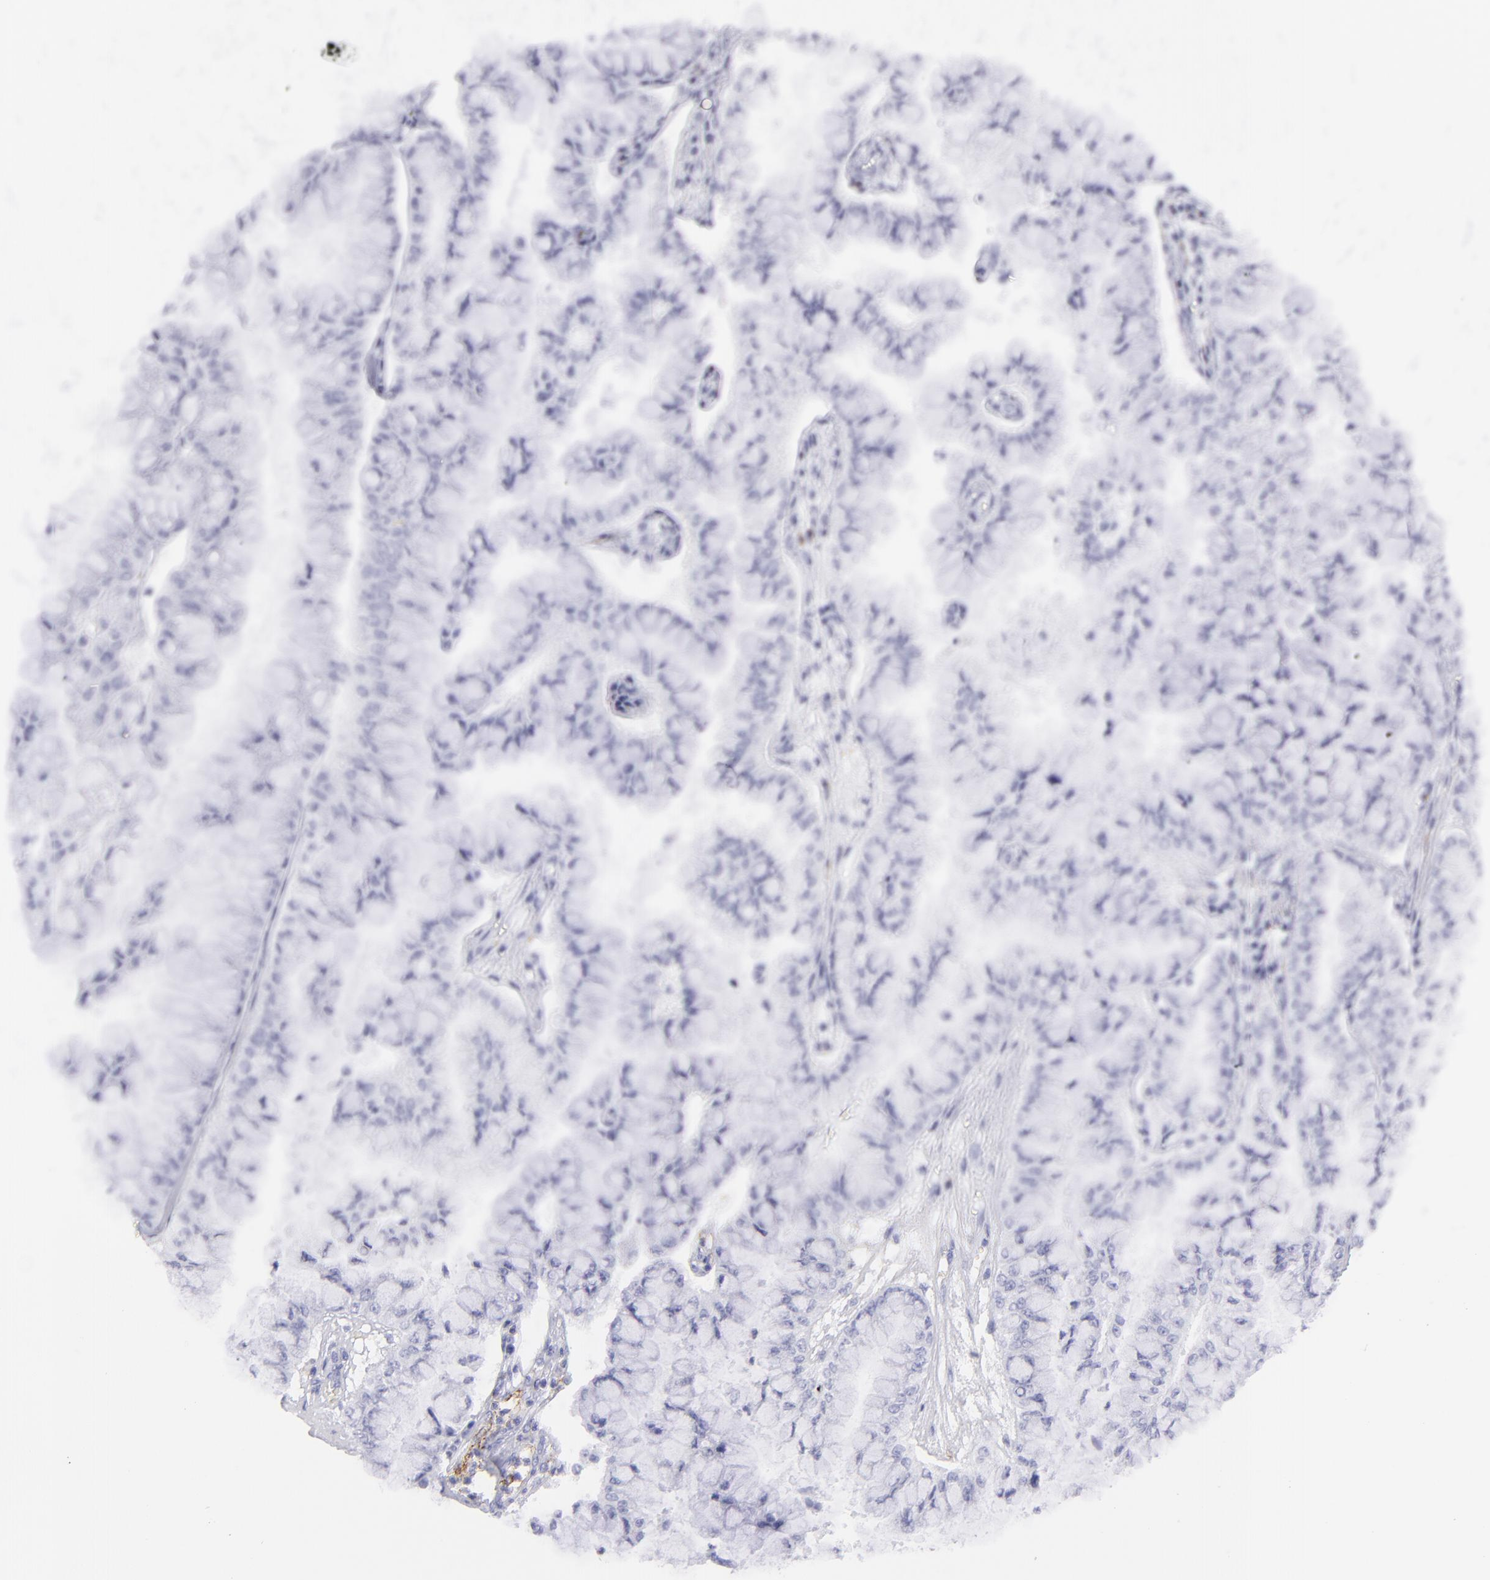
{"staining": {"intensity": "negative", "quantity": "none", "location": "none"}, "tissue": "liver cancer", "cell_type": "Tumor cells", "image_type": "cancer", "snomed": [{"axis": "morphology", "description": "Cholangiocarcinoma"}, {"axis": "topography", "description": "Liver"}], "caption": "Cholangiocarcinoma (liver) was stained to show a protein in brown. There is no significant positivity in tumor cells.", "gene": "SELPLG", "patient": {"sex": "female", "age": 79}}